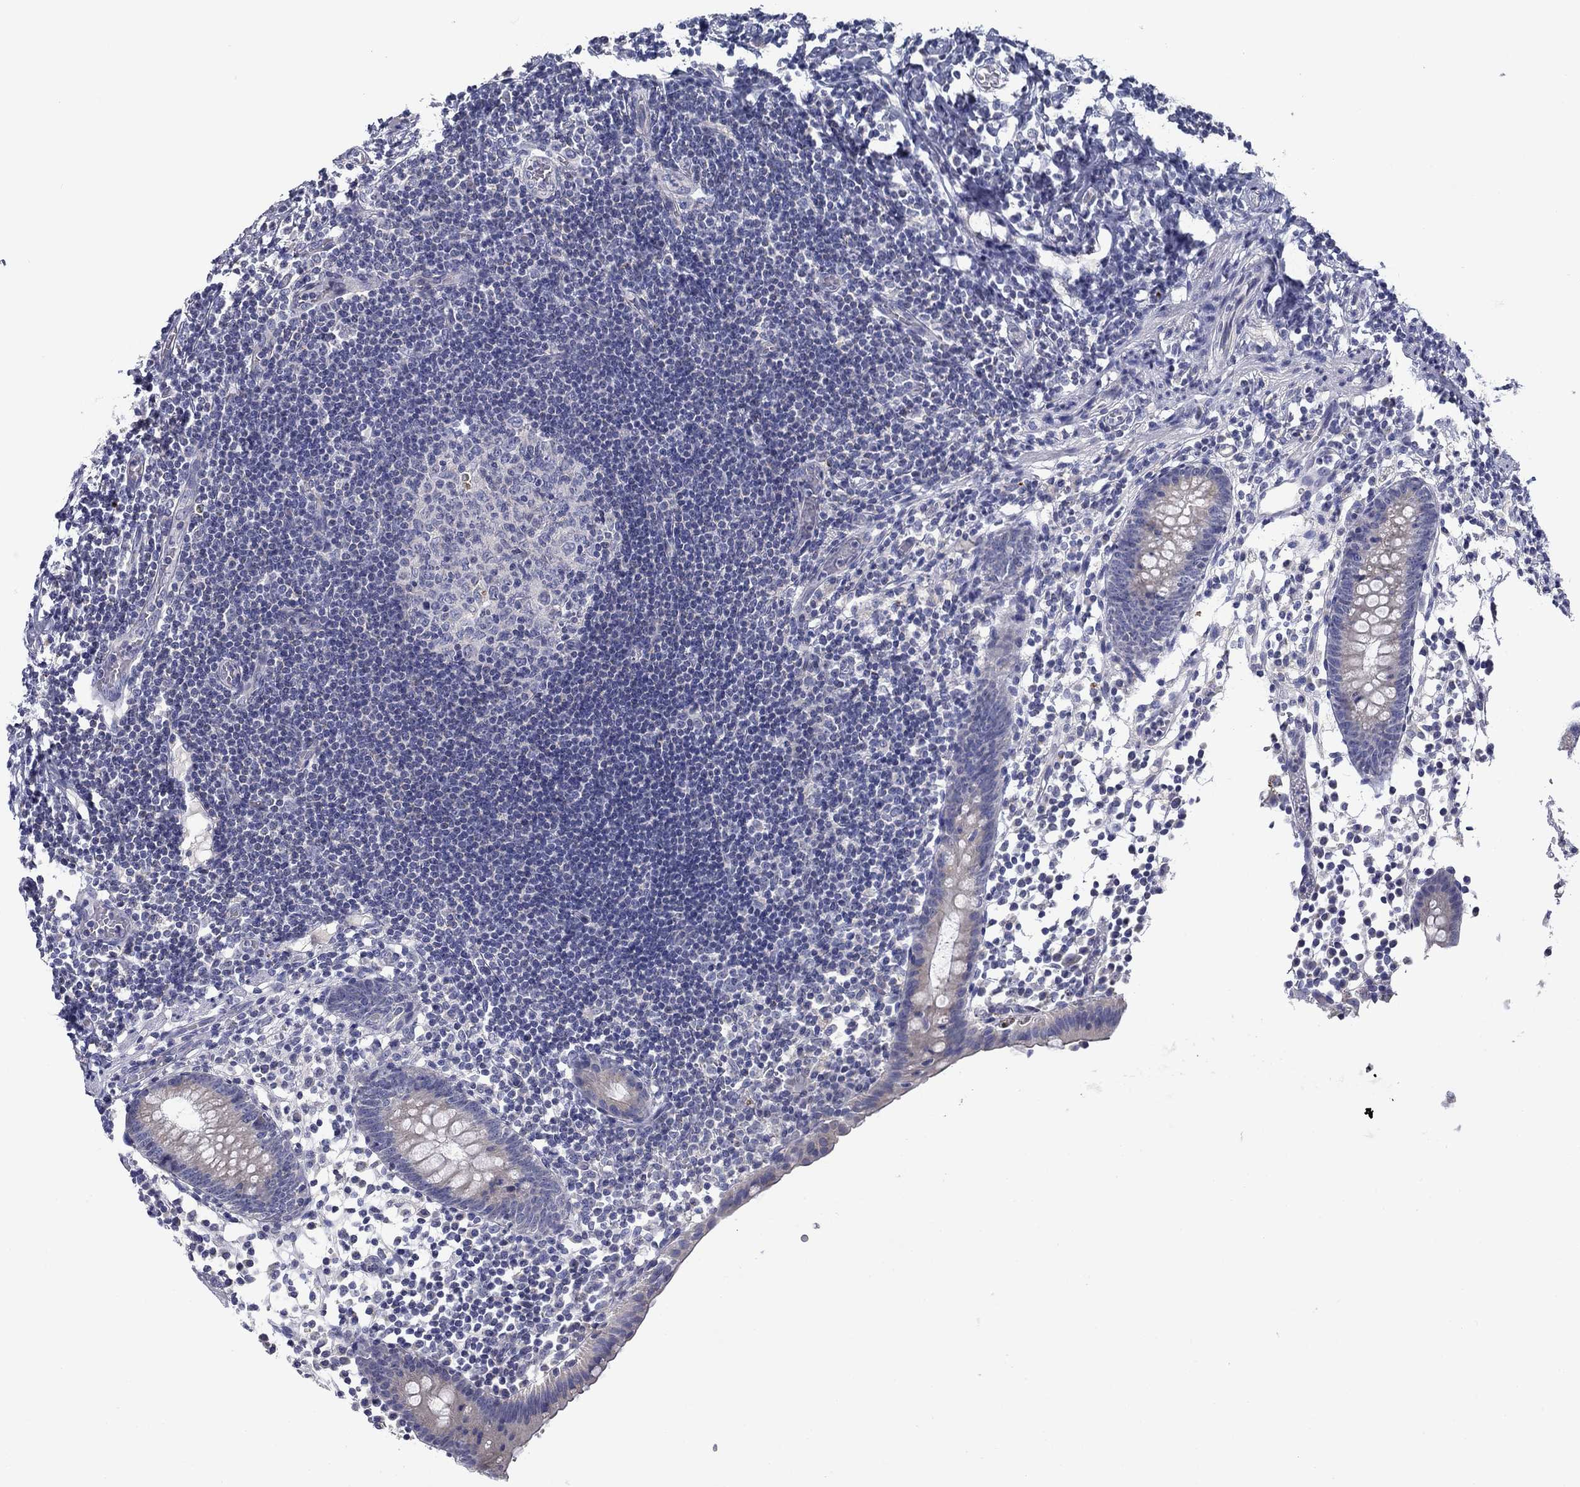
{"staining": {"intensity": "negative", "quantity": "none", "location": "none"}, "tissue": "appendix", "cell_type": "Glandular cells", "image_type": "normal", "snomed": [{"axis": "morphology", "description": "Normal tissue, NOS"}, {"axis": "topography", "description": "Appendix"}], "caption": "Glandular cells show no significant protein positivity in normal appendix. Brightfield microscopy of immunohistochemistry (IHC) stained with DAB (brown) and hematoxylin (blue), captured at high magnification.", "gene": "SPATA7", "patient": {"sex": "female", "age": 40}}